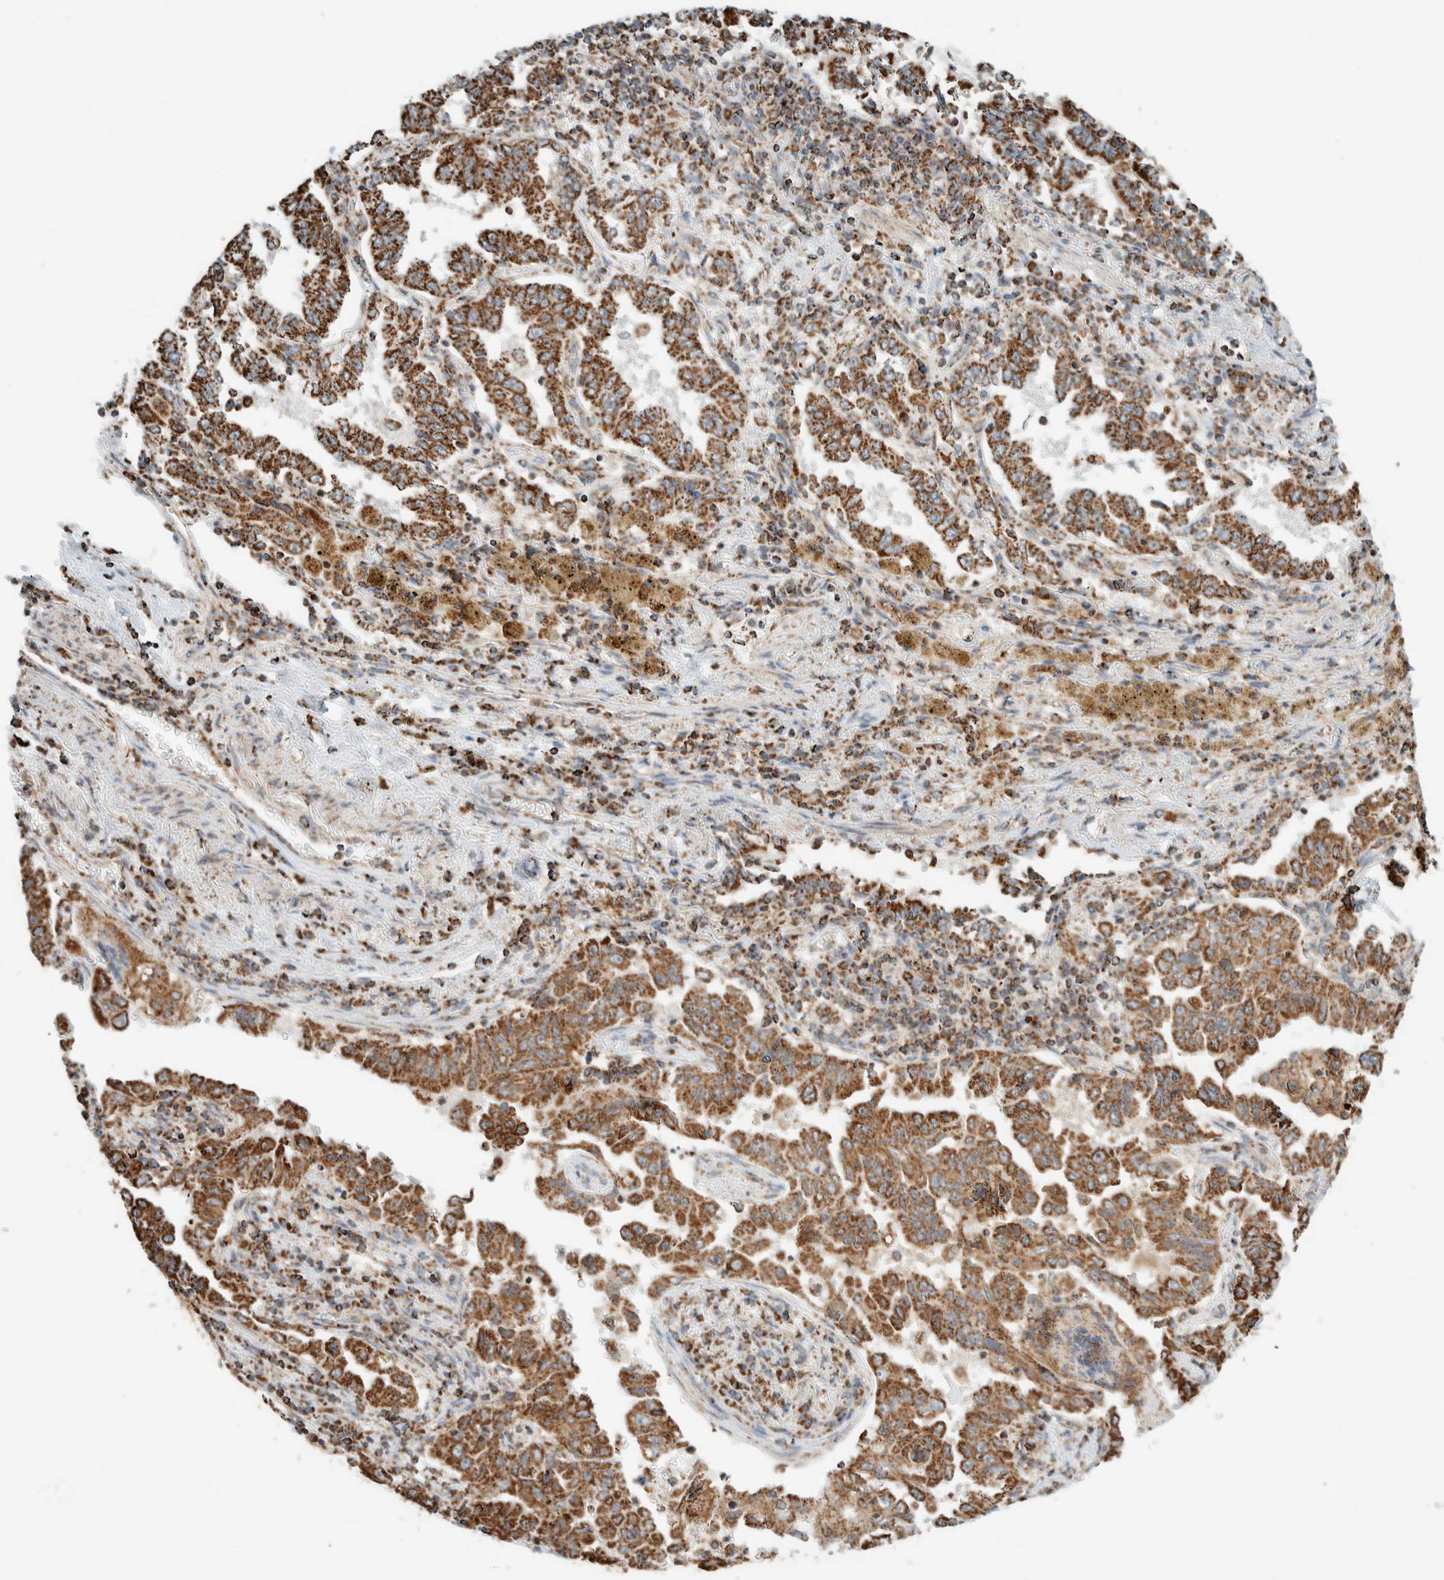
{"staining": {"intensity": "moderate", "quantity": ">75%", "location": "cytoplasmic/membranous"}, "tissue": "lung cancer", "cell_type": "Tumor cells", "image_type": "cancer", "snomed": [{"axis": "morphology", "description": "Adenocarcinoma, NOS"}, {"axis": "topography", "description": "Lung"}], "caption": "Tumor cells demonstrate medium levels of moderate cytoplasmic/membranous staining in about >75% of cells in human lung cancer (adenocarcinoma). (Stains: DAB in brown, nuclei in blue, Microscopy: brightfield microscopy at high magnification).", "gene": "ZNF454", "patient": {"sex": "female", "age": 51}}